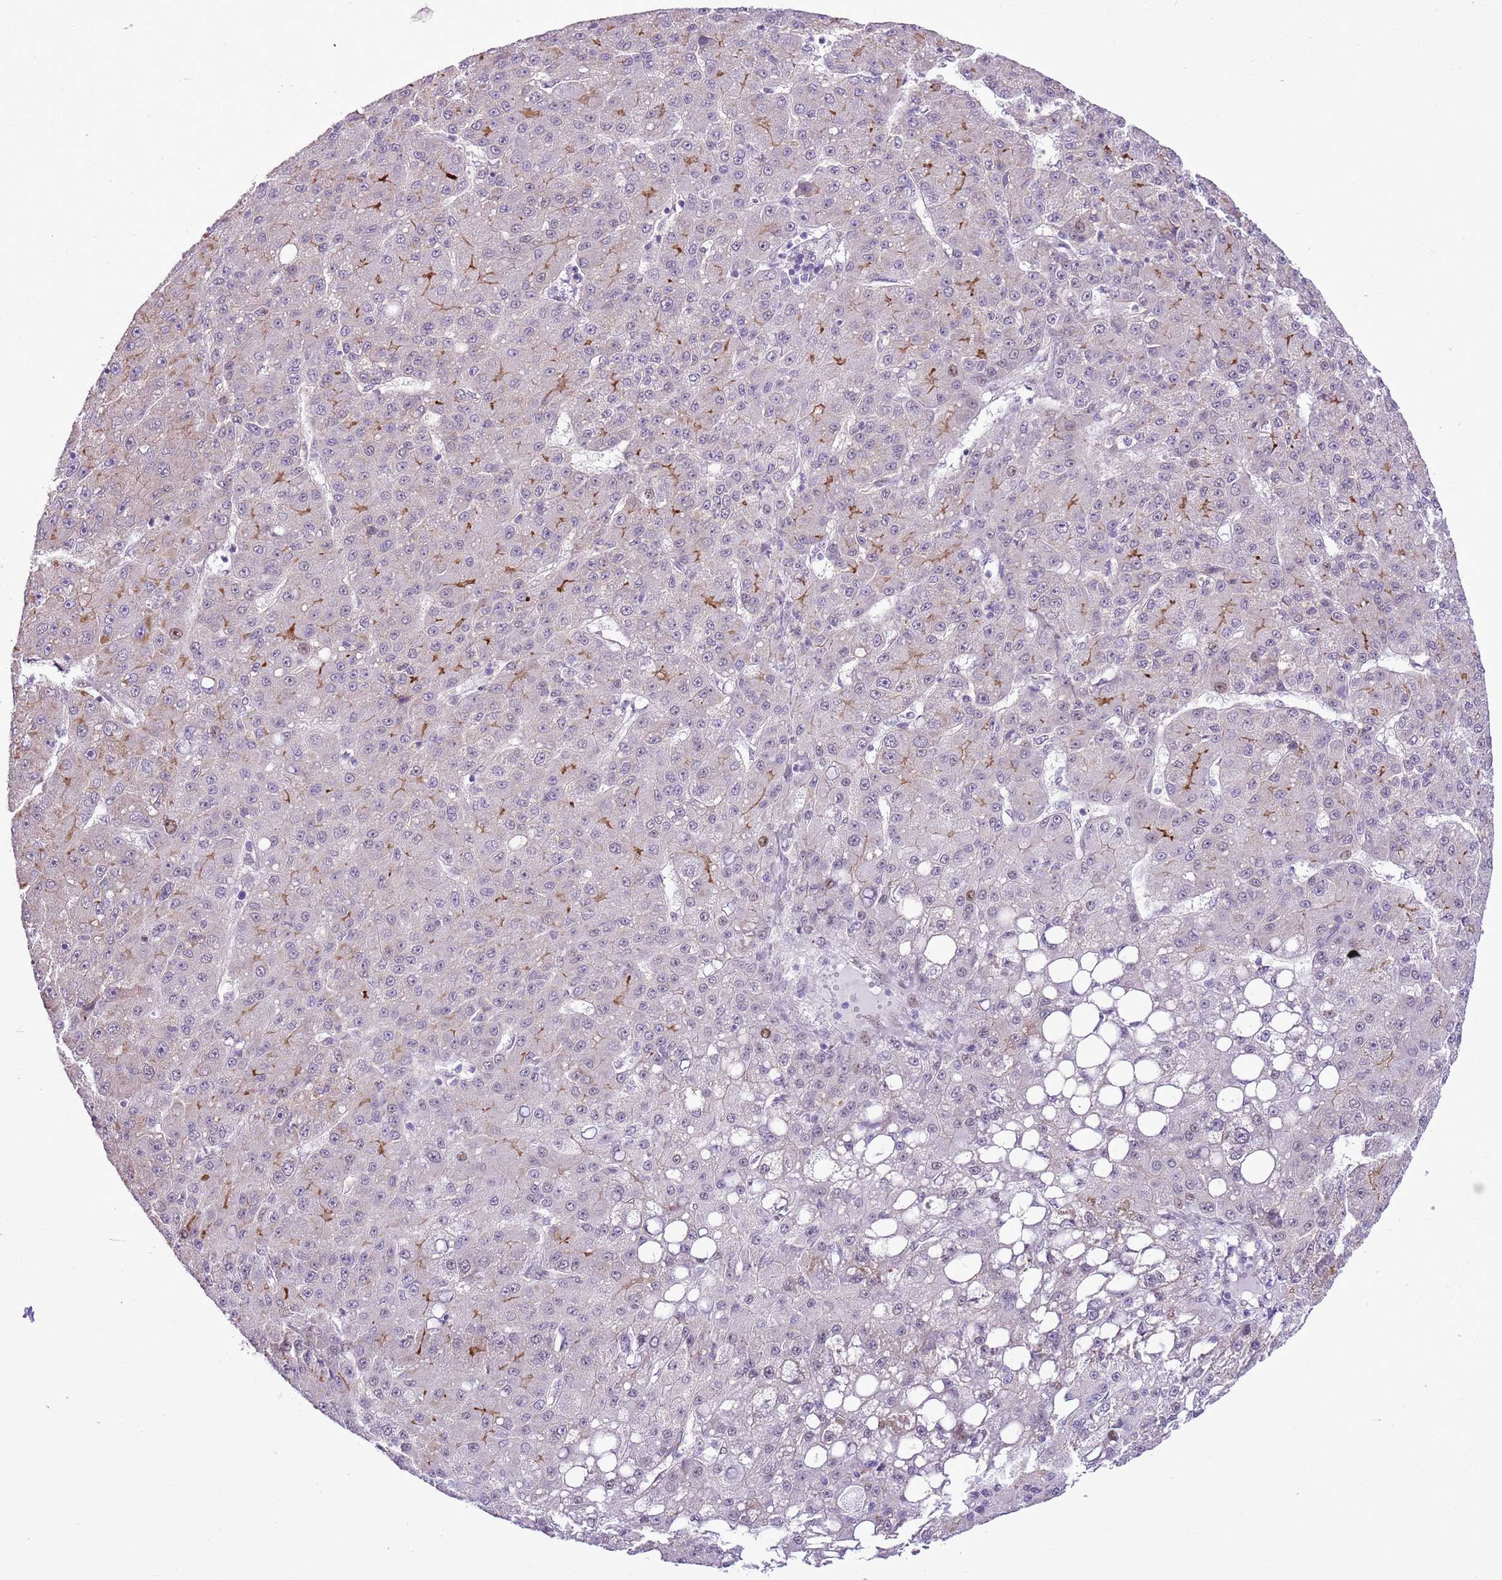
{"staining": {"intensity": "negative", "quantity": "none", "location": "none"}, "tissue": "liver cancer", "cell_type": "Tumor cells", "image_type": "cancer", "snomed": [{"axis": "morphology", "description": "Carcinoma, Hepatocellular, NOS"}, {"axis": "topography", "description": "Liver"}], "caption": "An immunohistochemistry (IHC) image of hepatocellular carcinoma (liver) is shown. There is no staining in tumor cells of hepatocellular carcinoma (liver).", "gene": "NACC2", "patient": {"sex": "male", "age": 67}}